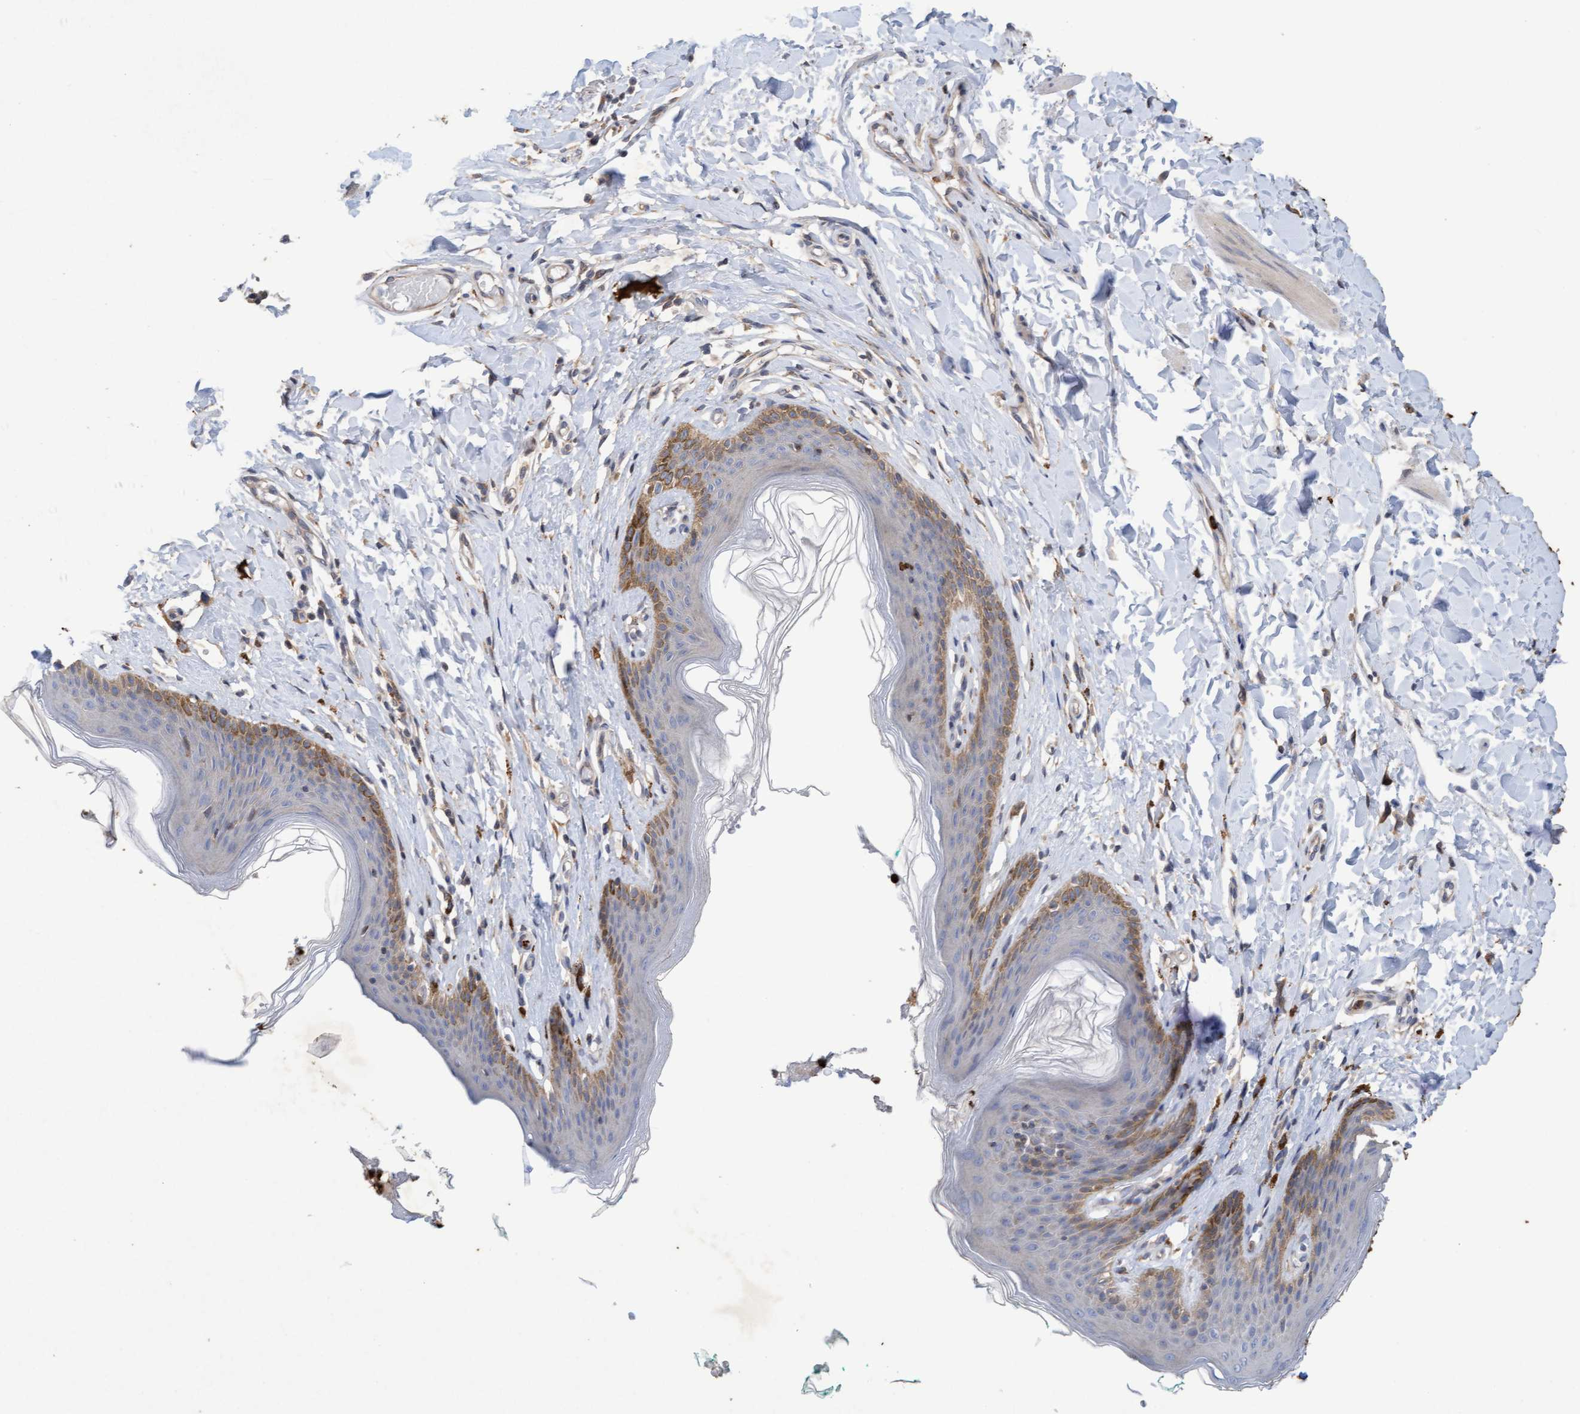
{"staining": {"intensity": "moderate", "quantity": "25%-75%", "location": "cytoplasmic/membranous"}, "tissue": "skin", "cell_type": "Epidermal cells", "image_type": "normal", "snomed": [{"axis": "morphology", "description": "Normal tissue, NOS"}, {"axis": "topography", "description": "Vulva"}], "caption": "Immunohistochemistry micrograph of unremarkable skin: skin stained using immunohistochemistry (IHC) reveals medium levels of moderate protein expression localized specifically in the cytoplasmic/membranous of epidermal cells, appearing as a cytoplasmic/membranous brown color.", "gene": "MMP8", "patient": {"sex": "female", "age": 66}}